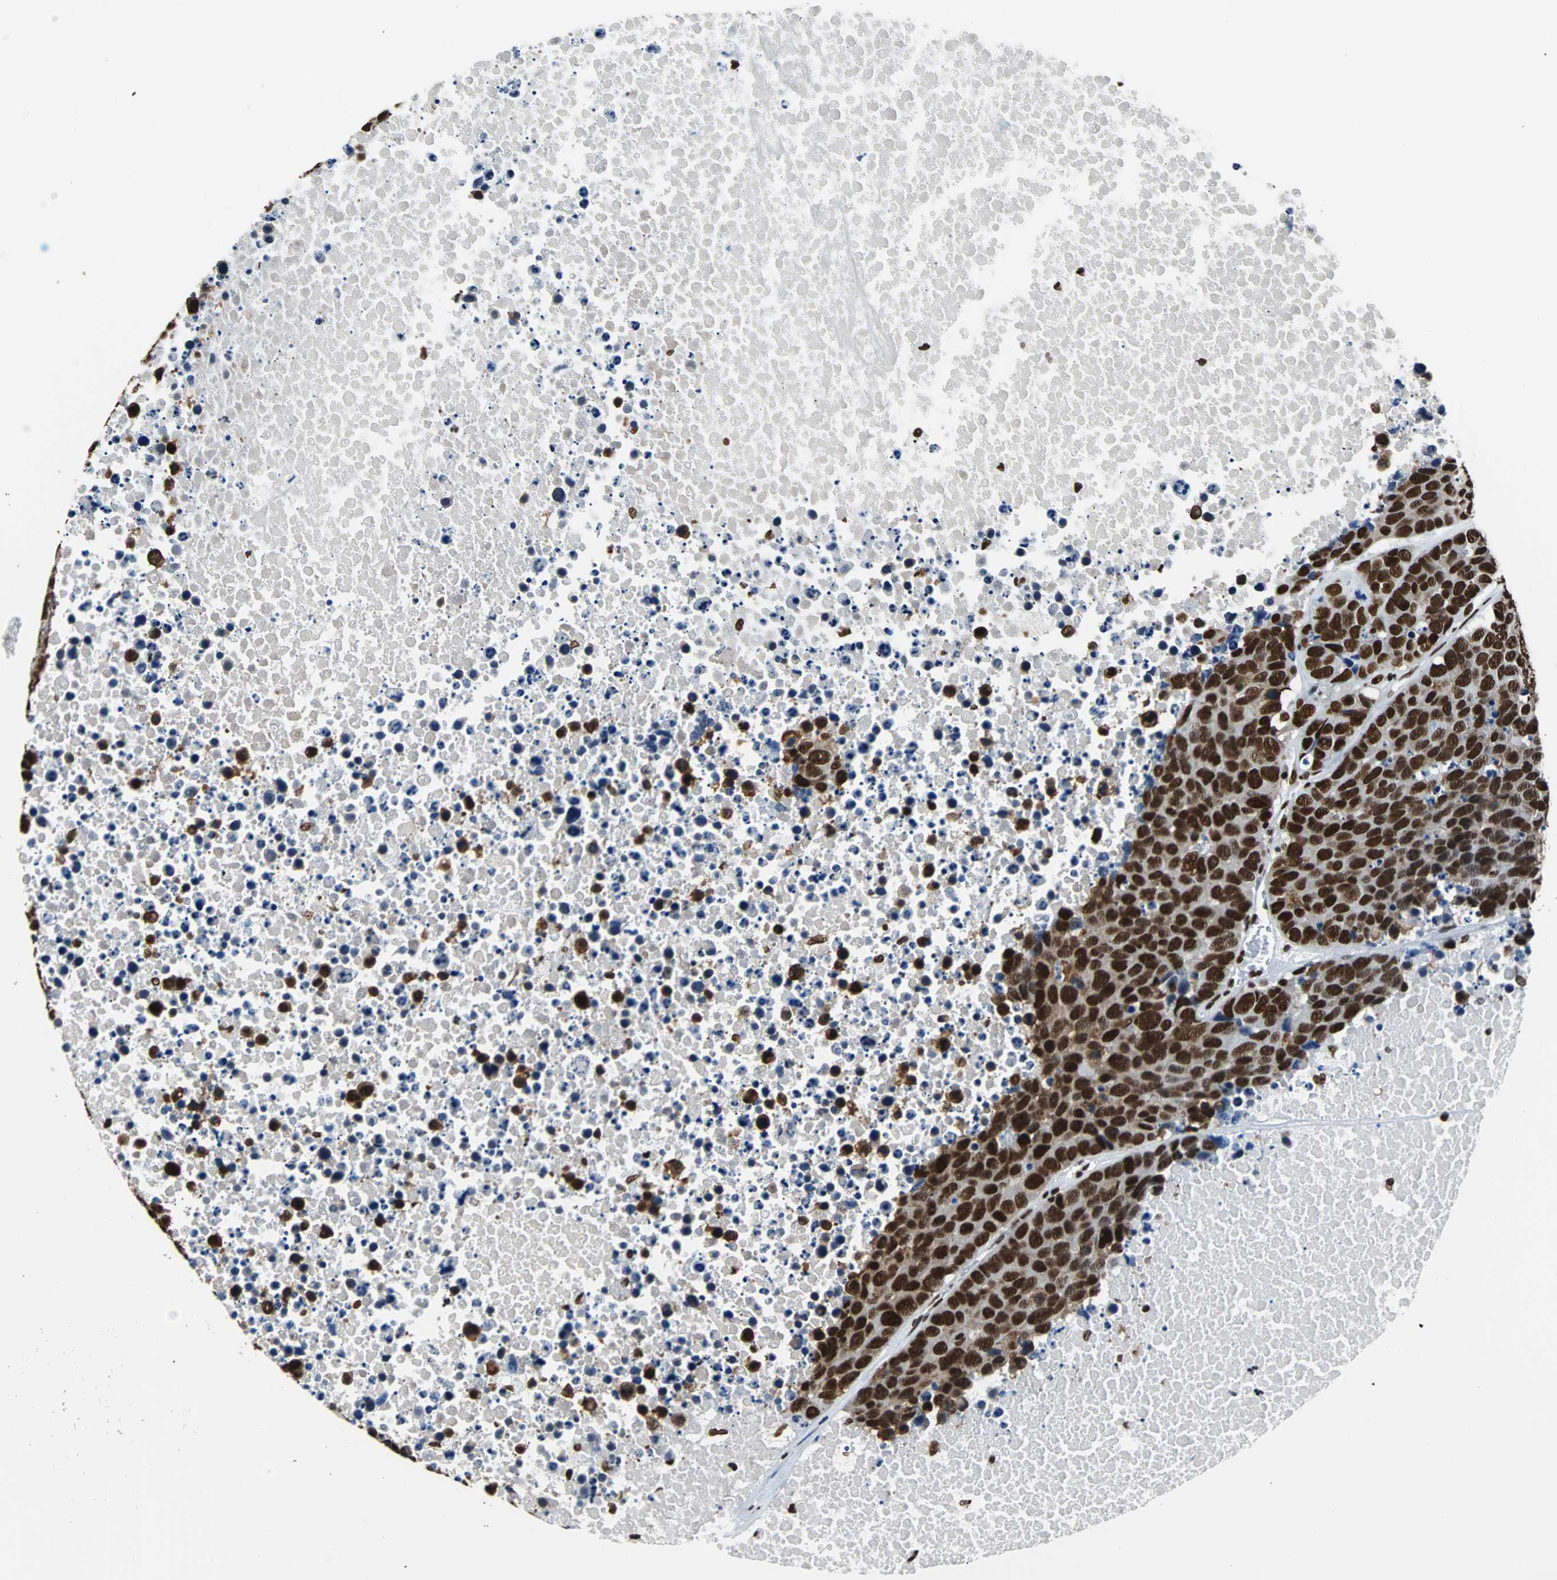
{"staining": {"intensity": "strong", "quantity": ">75%", "location": "nuclear"}, "tissue": "carcinoid", "cell_type": "Tumor cells", "image_type": "cancer", "snomed": [{"axis": "morphology", "description": "Carcinoid, malignant, NOS"}, {"axis": "topography", "description": "Lung"}], "caption": "Immunohistochemical staining of malignant carcinoid demonstrates strong nuclear protein expression in about >75% of tumor cells.", "gene": "FUBP1", "patient": {"sex": "male", "age": 60}}